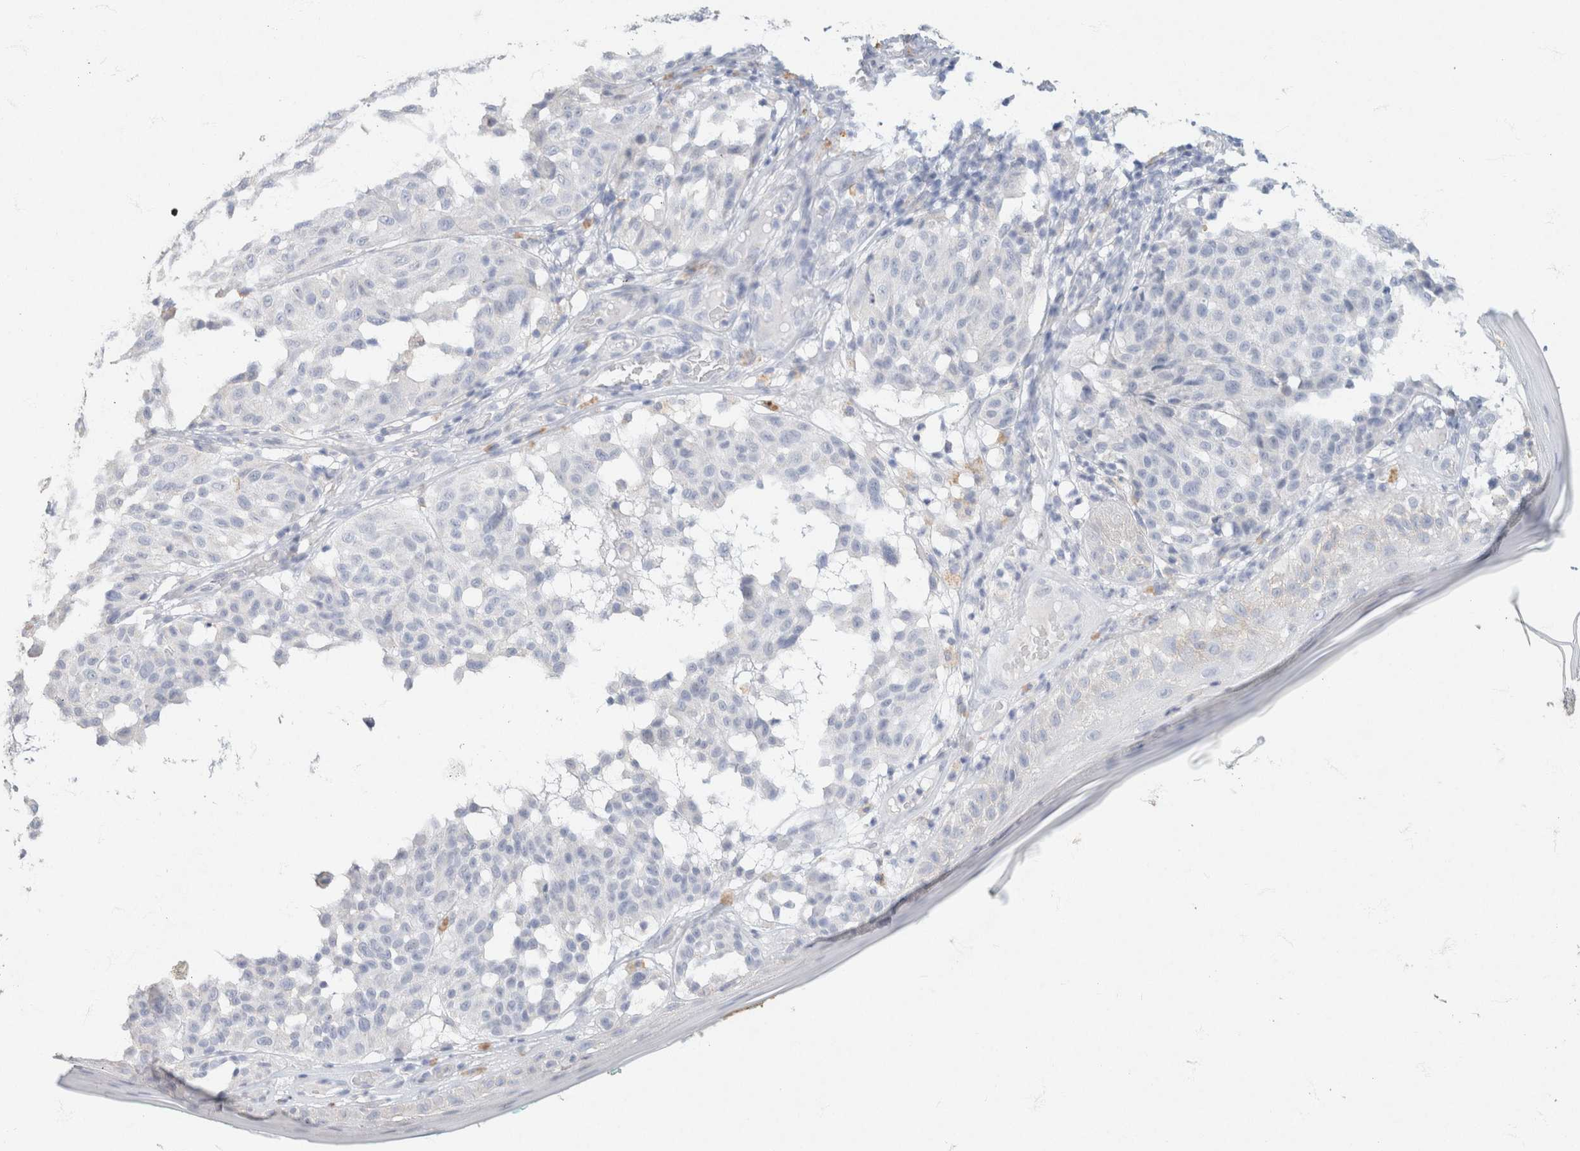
{"staining": {"intensity": "negative", "quantity": "none", "location": "none"}, "tissue": "melanoma", "cell_type": "Tumor cells", "image_type": "cancer", "snomed": [{"axis": "morphology", "description": "Malignant melanoma, NOS"}, {"axis": "topography", "description": "Skin"}], "caption": "Malignant melanoma stained for a protein using immunohistochemistry (IHC) displays no expression tumor cells.", "gene": "CA12", "patient": {"sex": "female", "age": 46}}